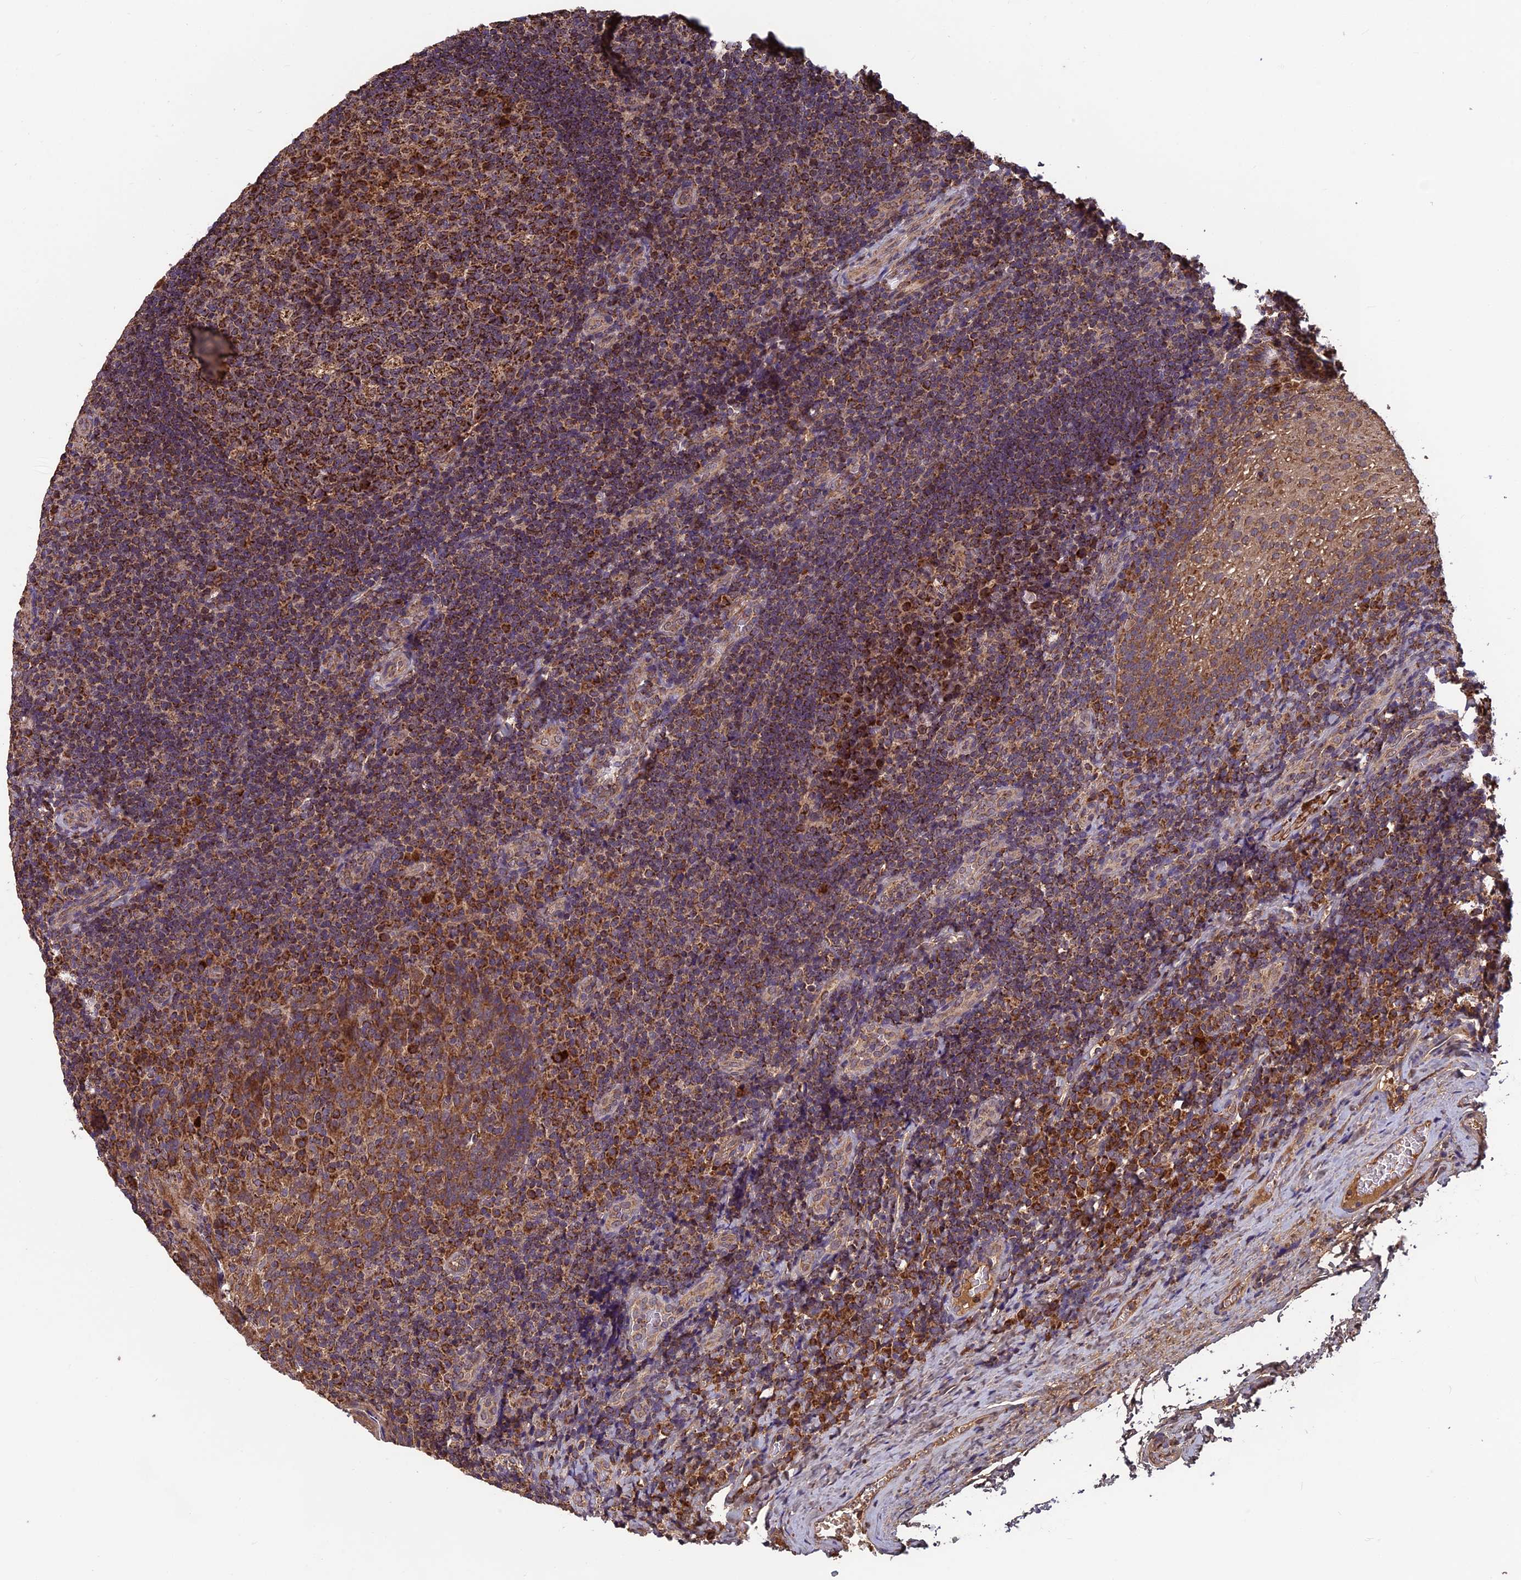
{"staining": {"intensity": "strong", "quantity": ">75%", "location": "cytoplasmic/membranous"}, "tissue": "tonsil", "cell_type": "Germinal center cells", "image_type": "normal", "snomed": [{"axis": "morphology", "description": "Normal tissue, NOS"}, {"axis": "topography", "description": "Tonsil"}], "caption": "The histopathology image reveals staining of normal tonsil, revealing strong cytoplasmic/membranous protein expression (brown color) within germinal center cells. Nuclei are stained in blue.", "gene": "CCDC15", "patient": {"sex": "male", "age": 17}}